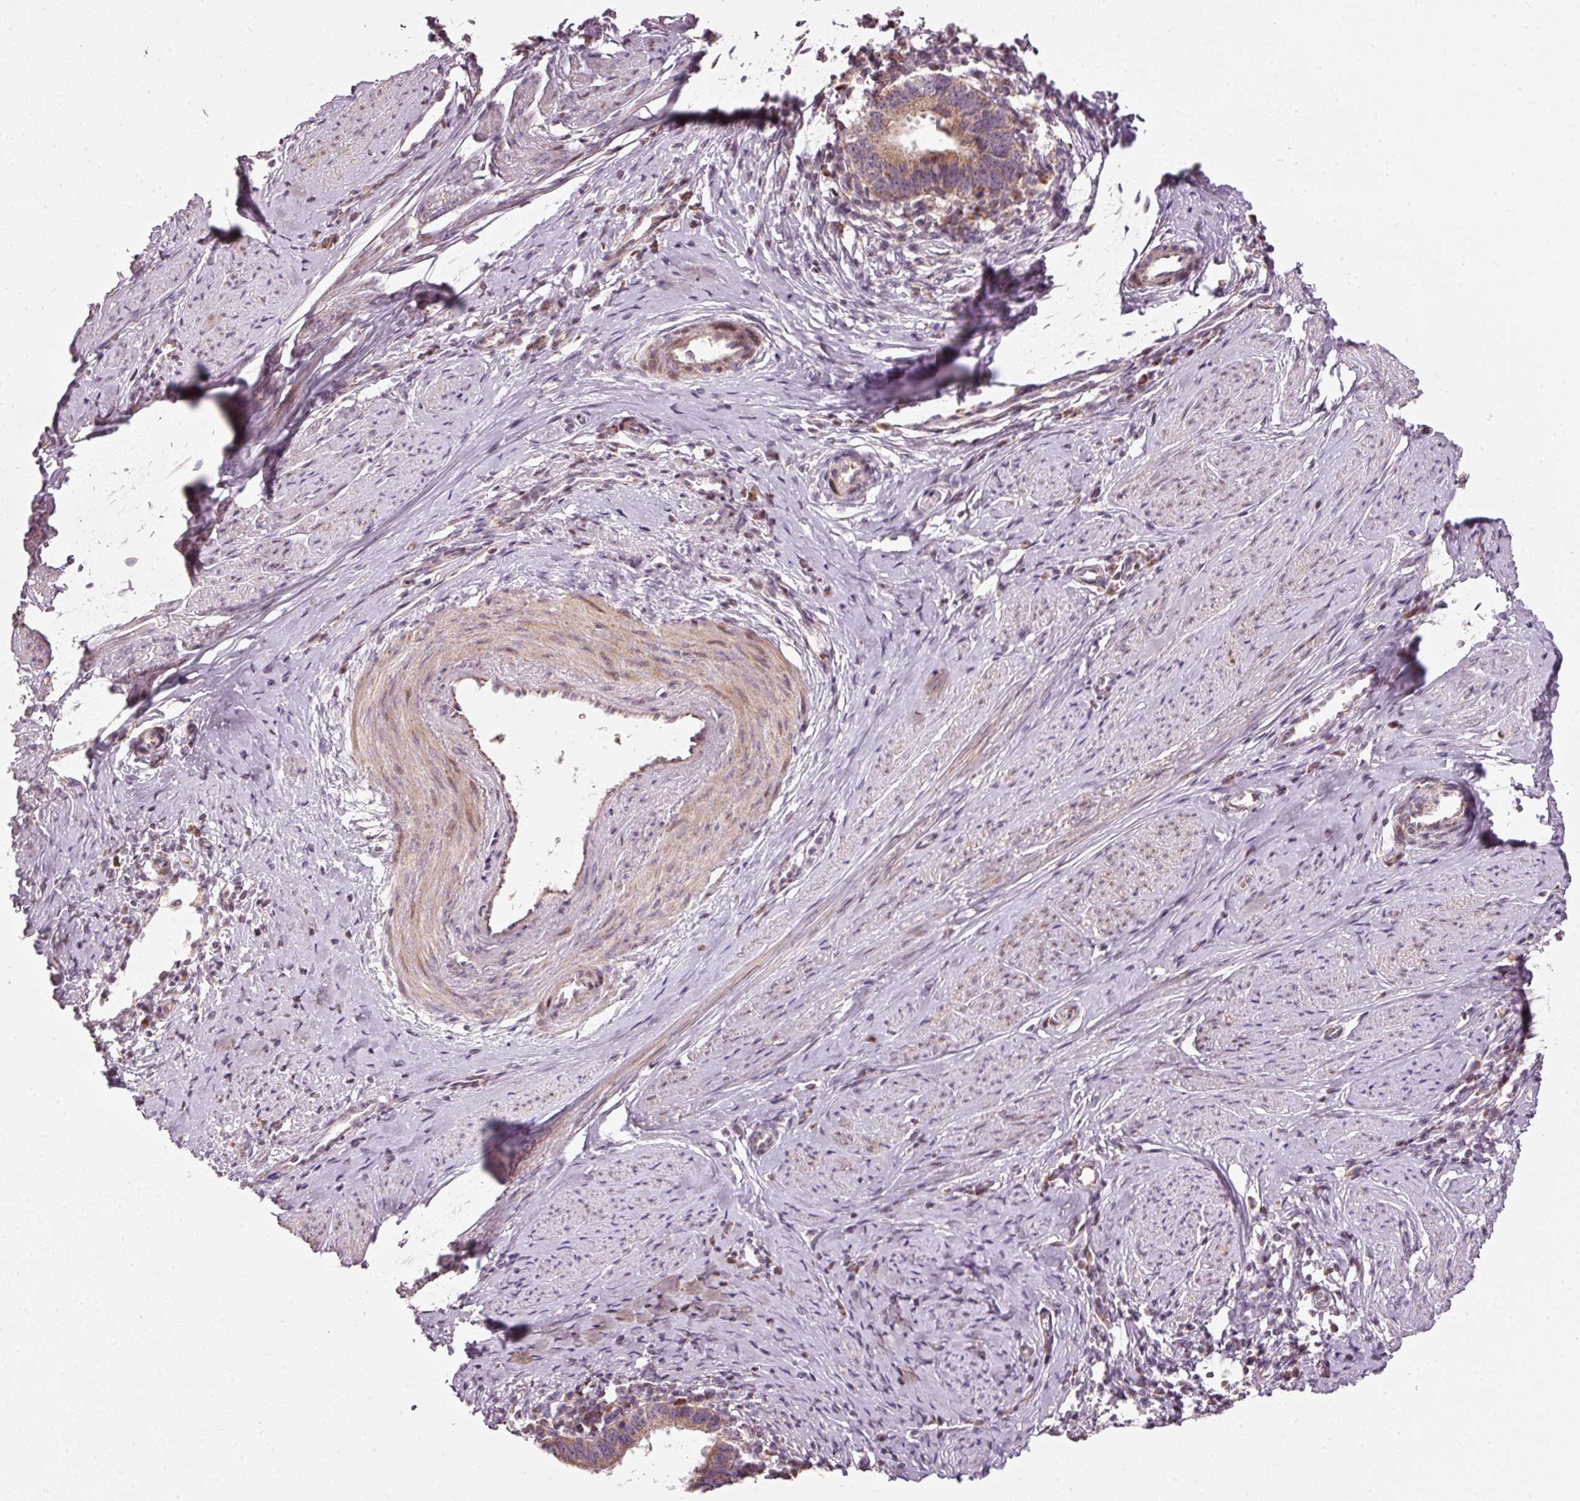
{"staining": {"intensity": "moderate", "quantity": ">75%", "location": "cytoplasmic/membranous"}, "tissue": "cervical cancer", "cell_type": "Tumor cells", "image_type": "cancer", "snomed": [{"axis": "morphology", "description": "Adenocarcinoma, NOS"}, {"axis": "topography", "description": "Cervix"}], "caption": "Immunohistochemical staining of human cervical cancer (adenocarcinoma) shows moderate cytoplasmic/membranous protein staining in about >75% of tumor cells.", "gene": "TOB2", "patient": {"sex": "female", "age": 36}}